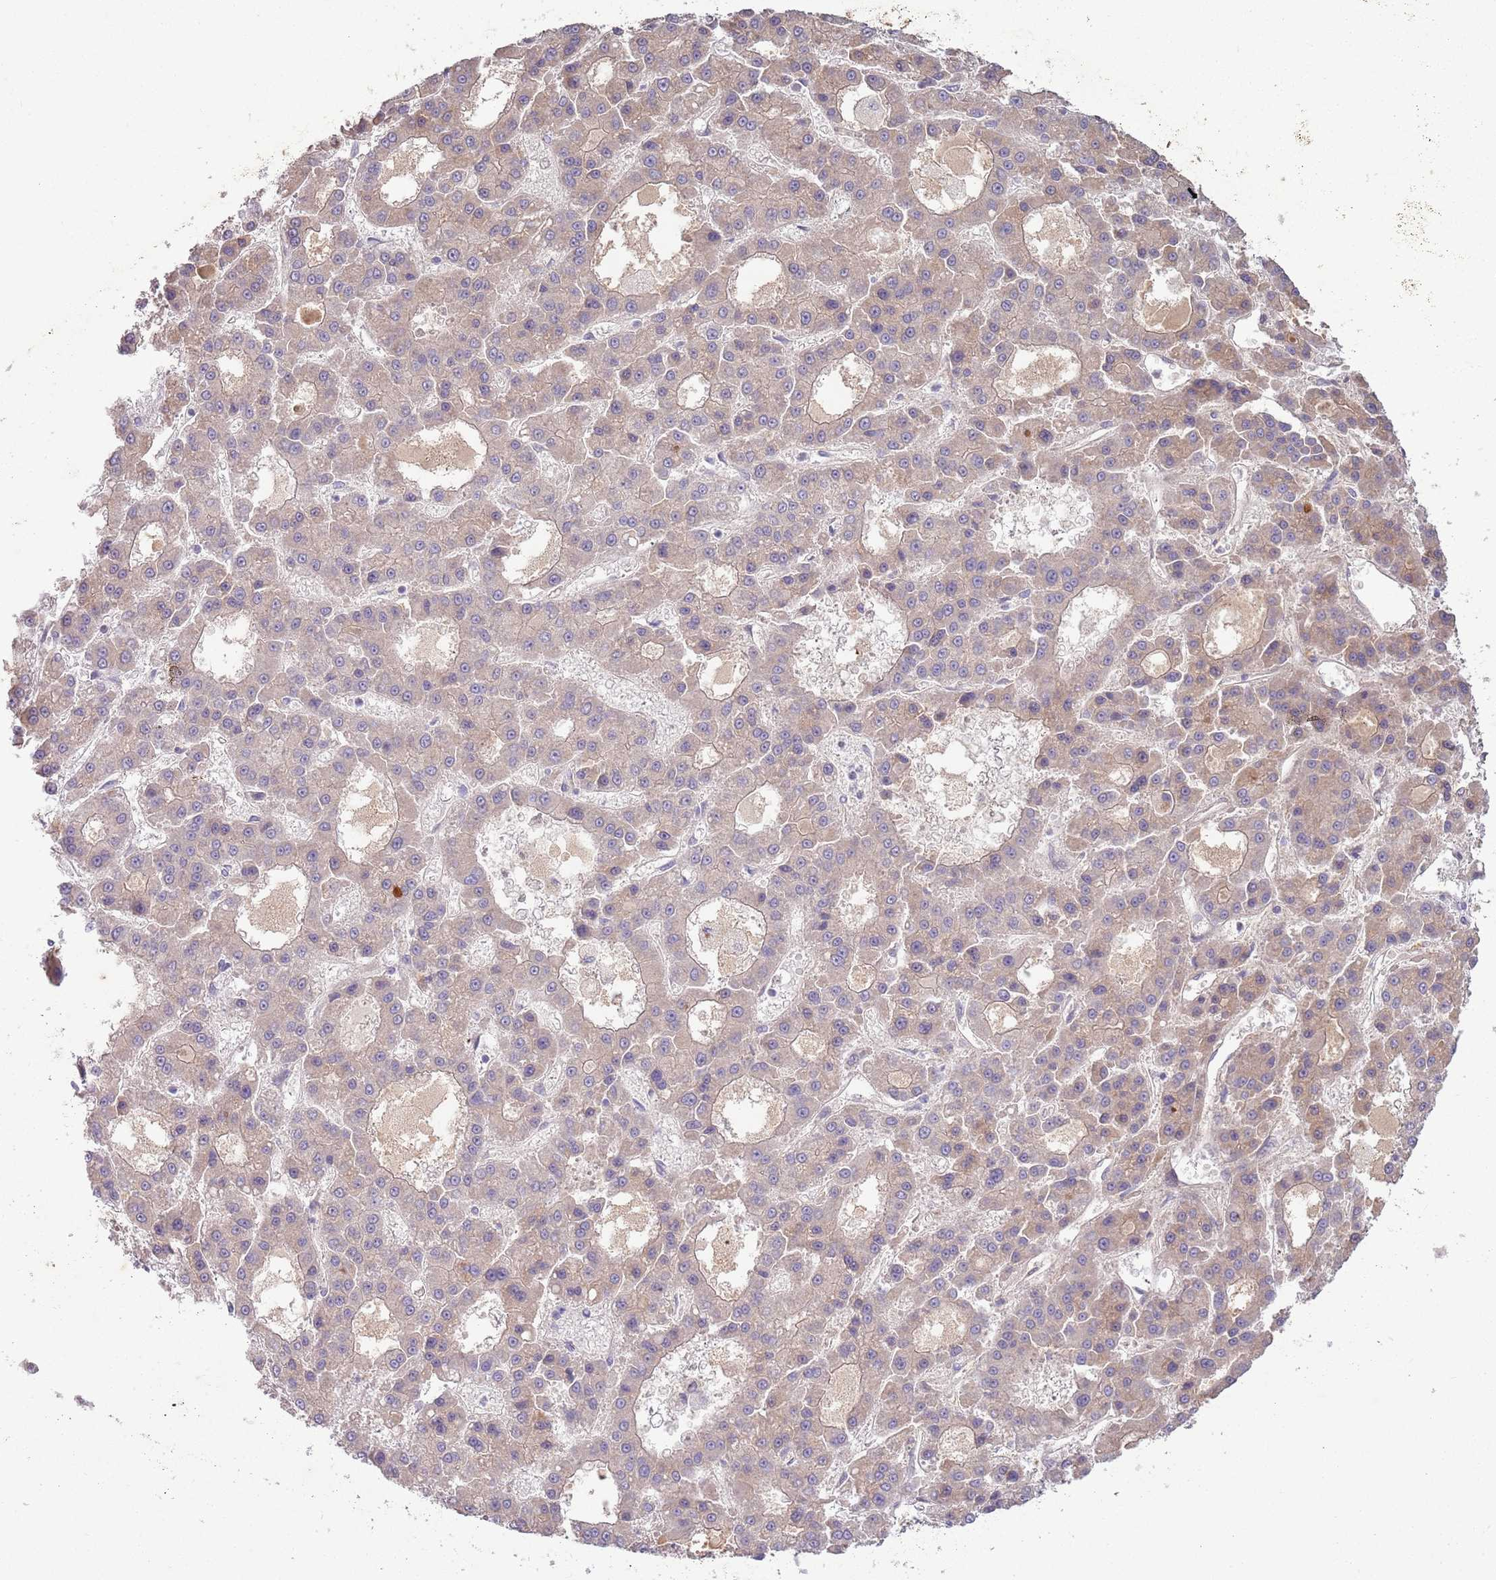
{"staining": {"intensity": "weak", "quantity": "<25%", "location": "cytoplasmic/membranous"}, "tissue": "liver cancer", "cell_type": "Tumor cells", "image_type": "cancer", "snomed": [{"axis": "morphology", "description": "Carcinoma, Hepatocellular, NOS"}, {"axis": "topography", "description": "Liver"}], "caption": "Immunohistochemical staining of human liver hepatocellular carcinoma exhibits no significant positivity in tumor cells.", "gene": "SAV1", "patient": {"sex": "male", "age": 70}}